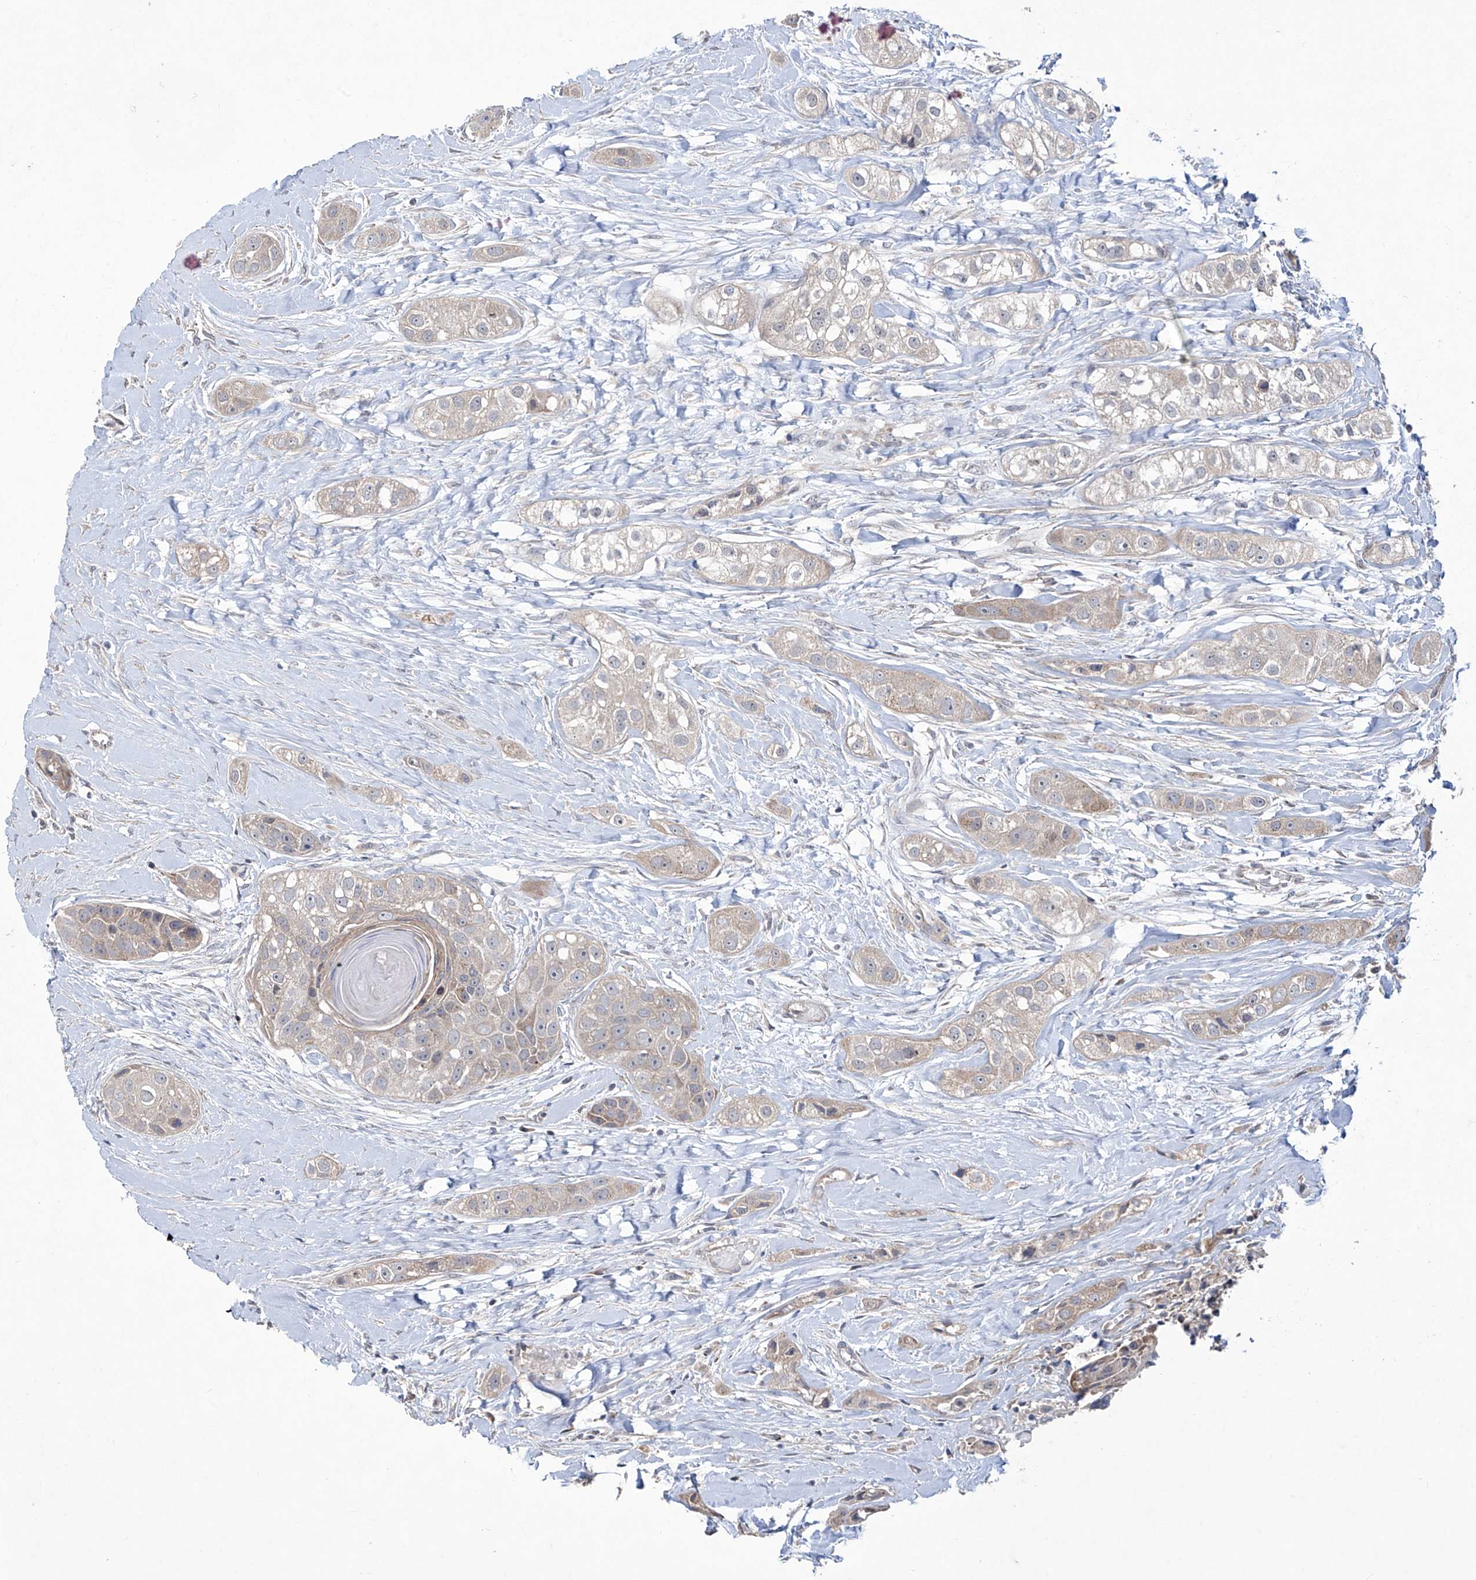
{"staining": {"intensity": "negative", "quantity": "none", "location": "none"}, "tissue": "head and neck cancer", "cell_type": "Tumor cells", "image_type": "cancer", "snomed": [{"axis": "morphology", "description": "Normal tissue, NOS"}, {"axis": "morphology", "description": "Squamous cell carcinoma, NOS"}, {"axis": "topography", "description": "Skeletal muscle"}, {"axis": "topography", "description": "Head-Neck"}], "caption": "Protein analysis of head and neck cancer (squamous cell carcinoma) shows no significant positivity in tumor cells.", "gene": "TRIM60", "patient": {"sex": "male", "age": 51}}